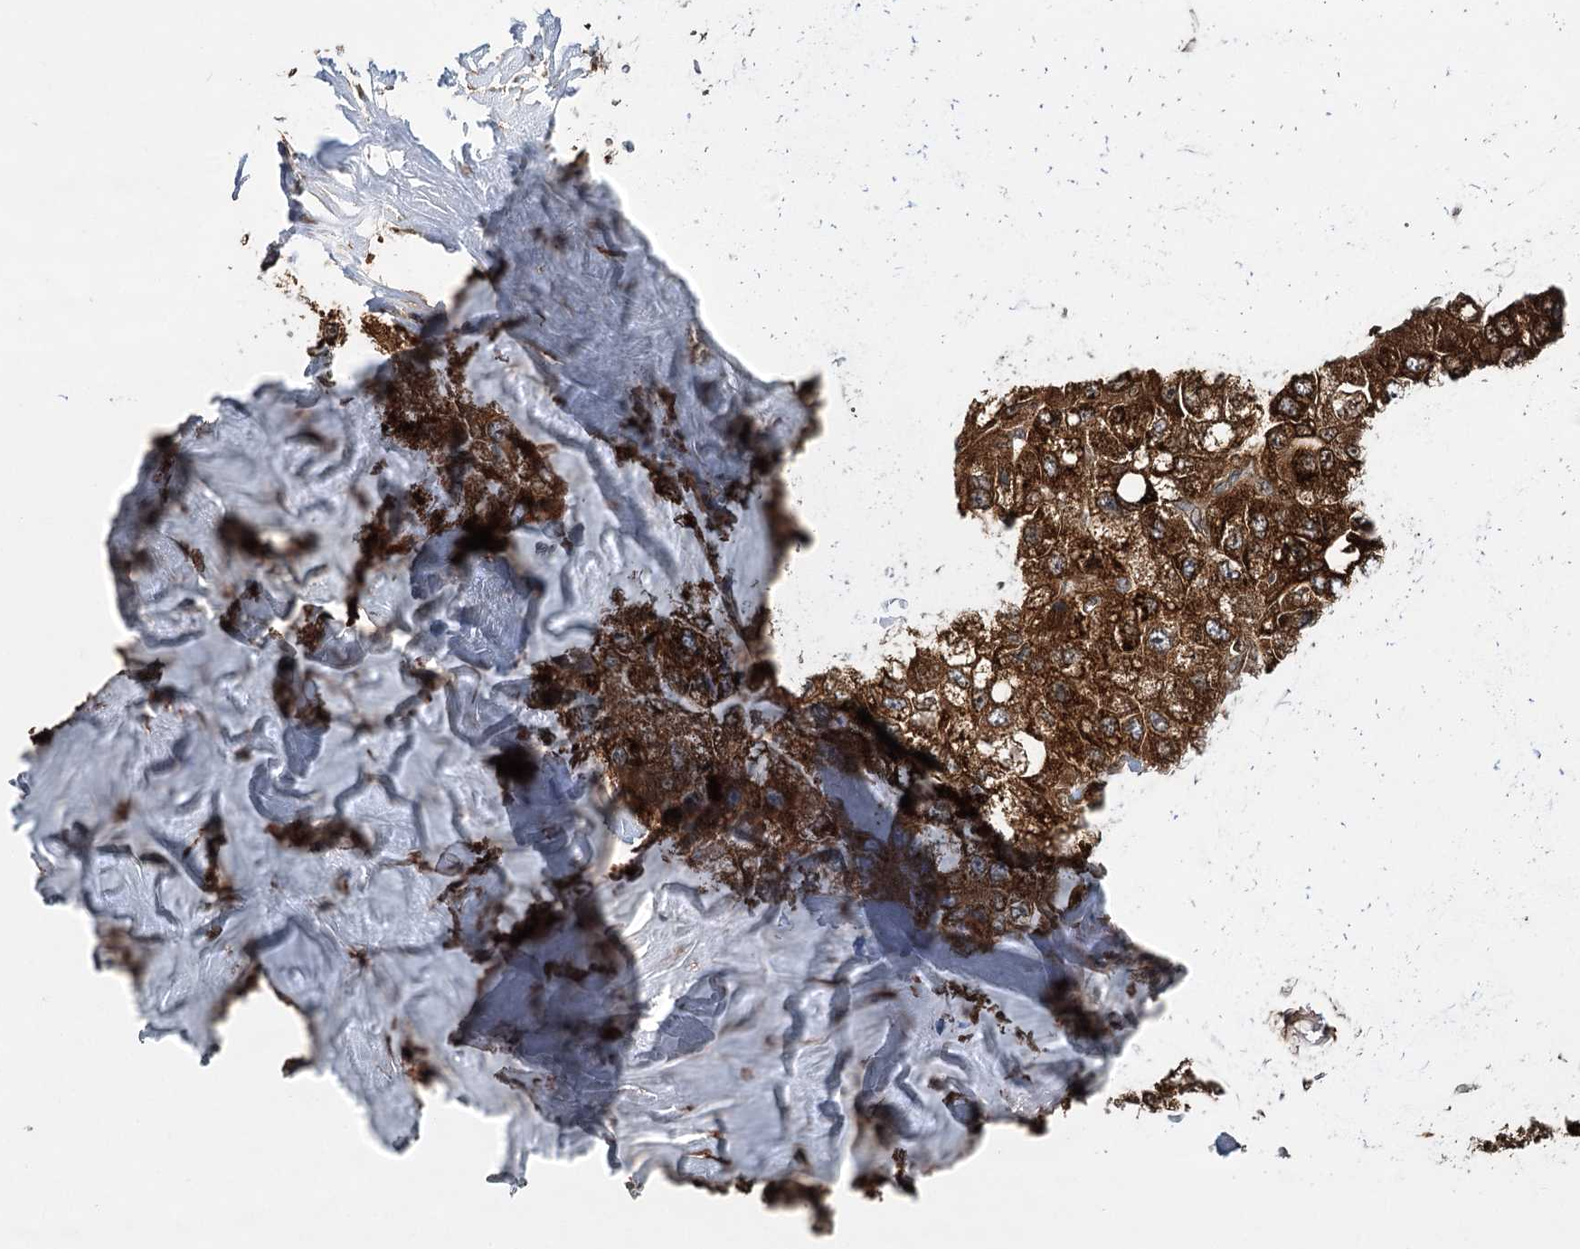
{"staining": {"intensity": "strong", "quantity": ">75%", "location": "cytoplasmic/membranous"}, "tissue": "liver cancer", "cell_type": "Tumor cells", "image_type": "cancer", "snomed": [{"axis": "morphology", "description": "Carcinoma, Hepatocellular, NOS"}, {"axis": "topography", "description": "Liver"}], "caption": "Liver hepatocellular carcinoma stained with immunohistochemistry displays strong cytoplasmic/membranous positivity in approximately >75% of tumor cells.", "gene": "DNAJB14", "patient": {"sex": "male", "age": 80}}